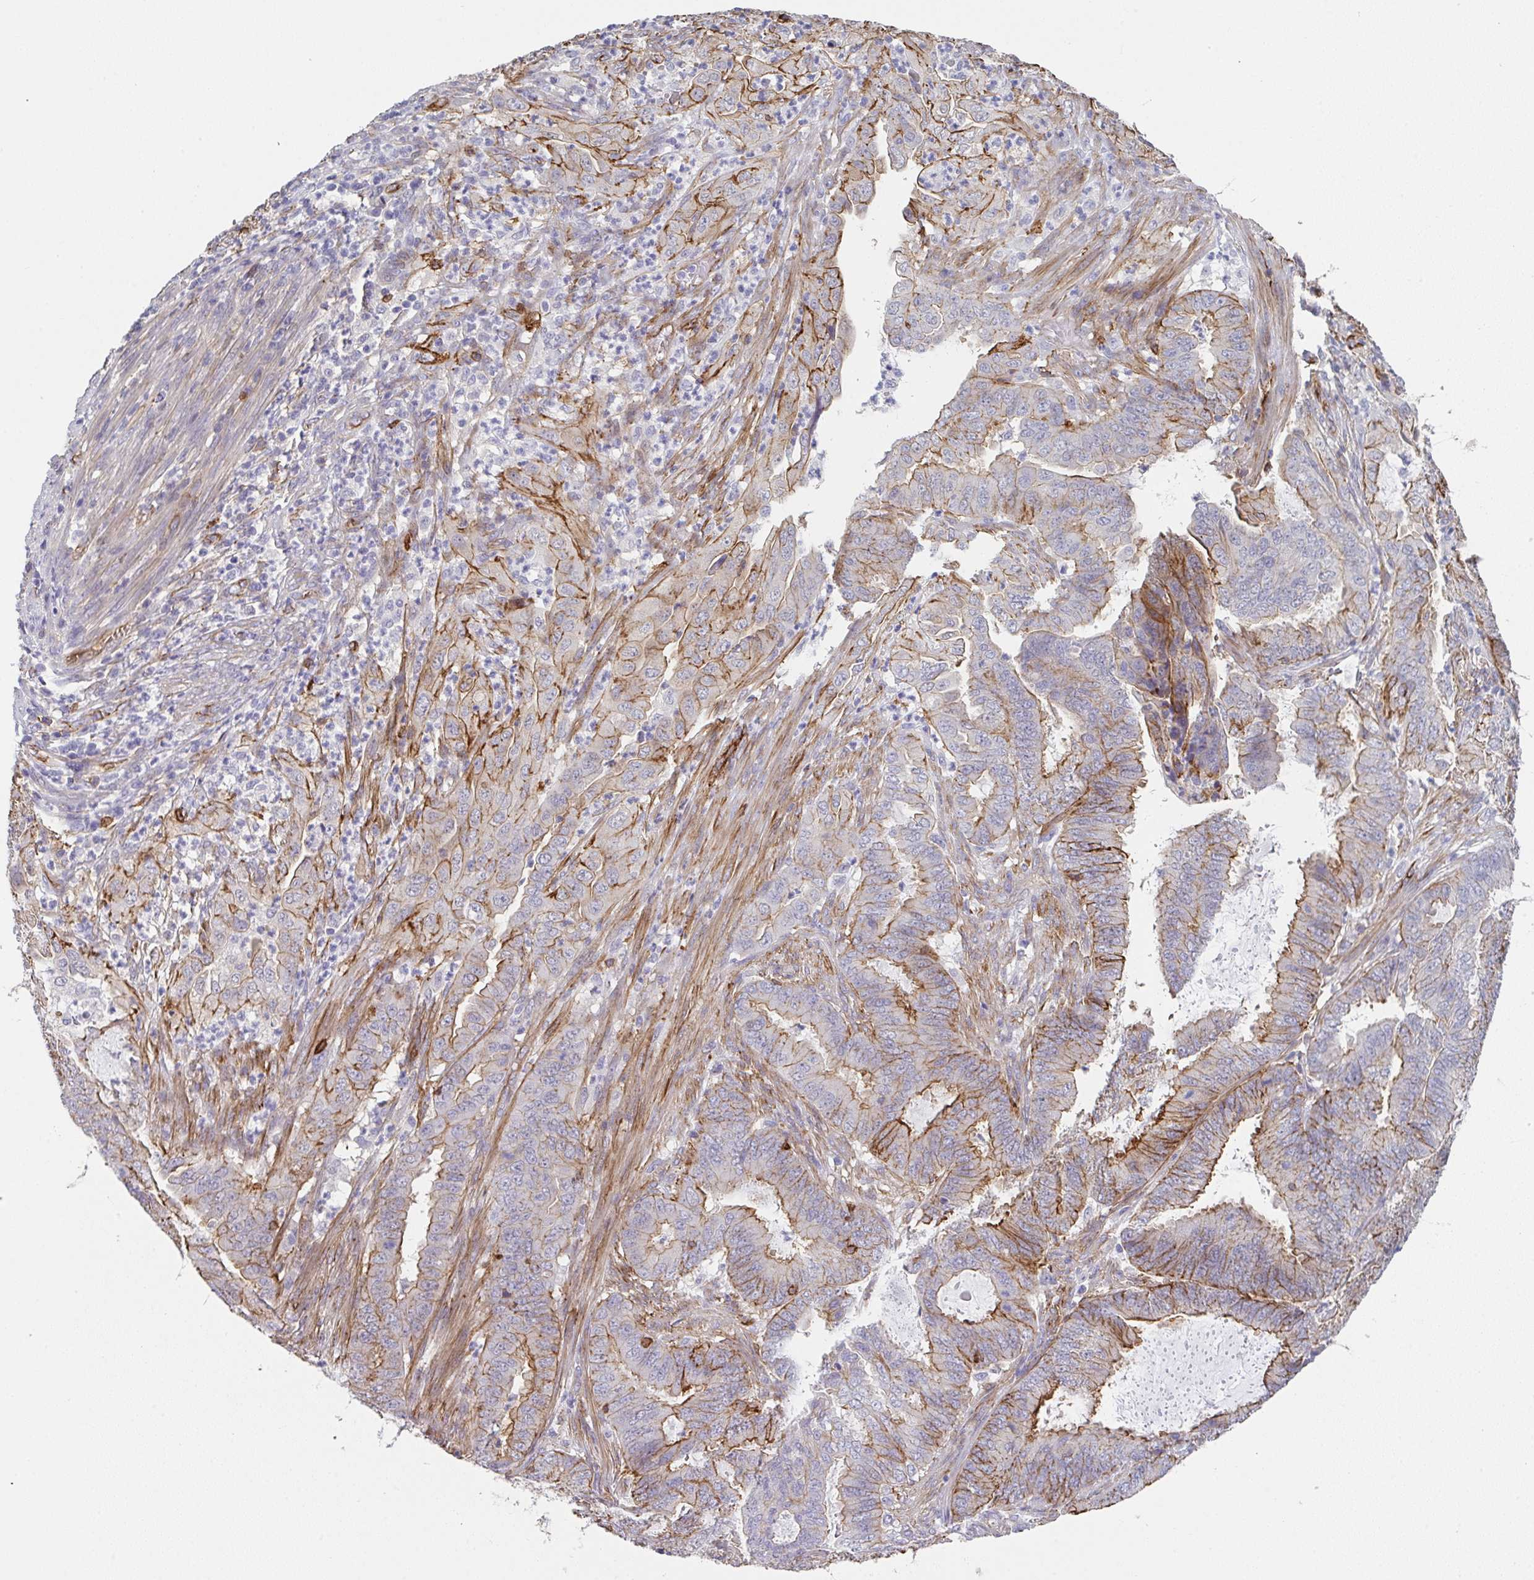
{"staining": {"intensity": "moderate", "quantity": "25%-75%", "location": "cytoplasmic/membranous"}, "tissue": "endometrial cancer", "cell_type": "Tumor cells", "image_type": "cancer", "snomed": [{"axis": "morphology", "description": "Adenocarcinoma, NOS"}, {"axis": "topography", "description": "Endometrium"}], "caption": "The image reveals a brown stain indicating the presence of a protein in the cytoplasmic/membranous of tumor cells in endometrial cancer.", "gene": "DBN1", "patient": {"sex": "female", "age": 51}}